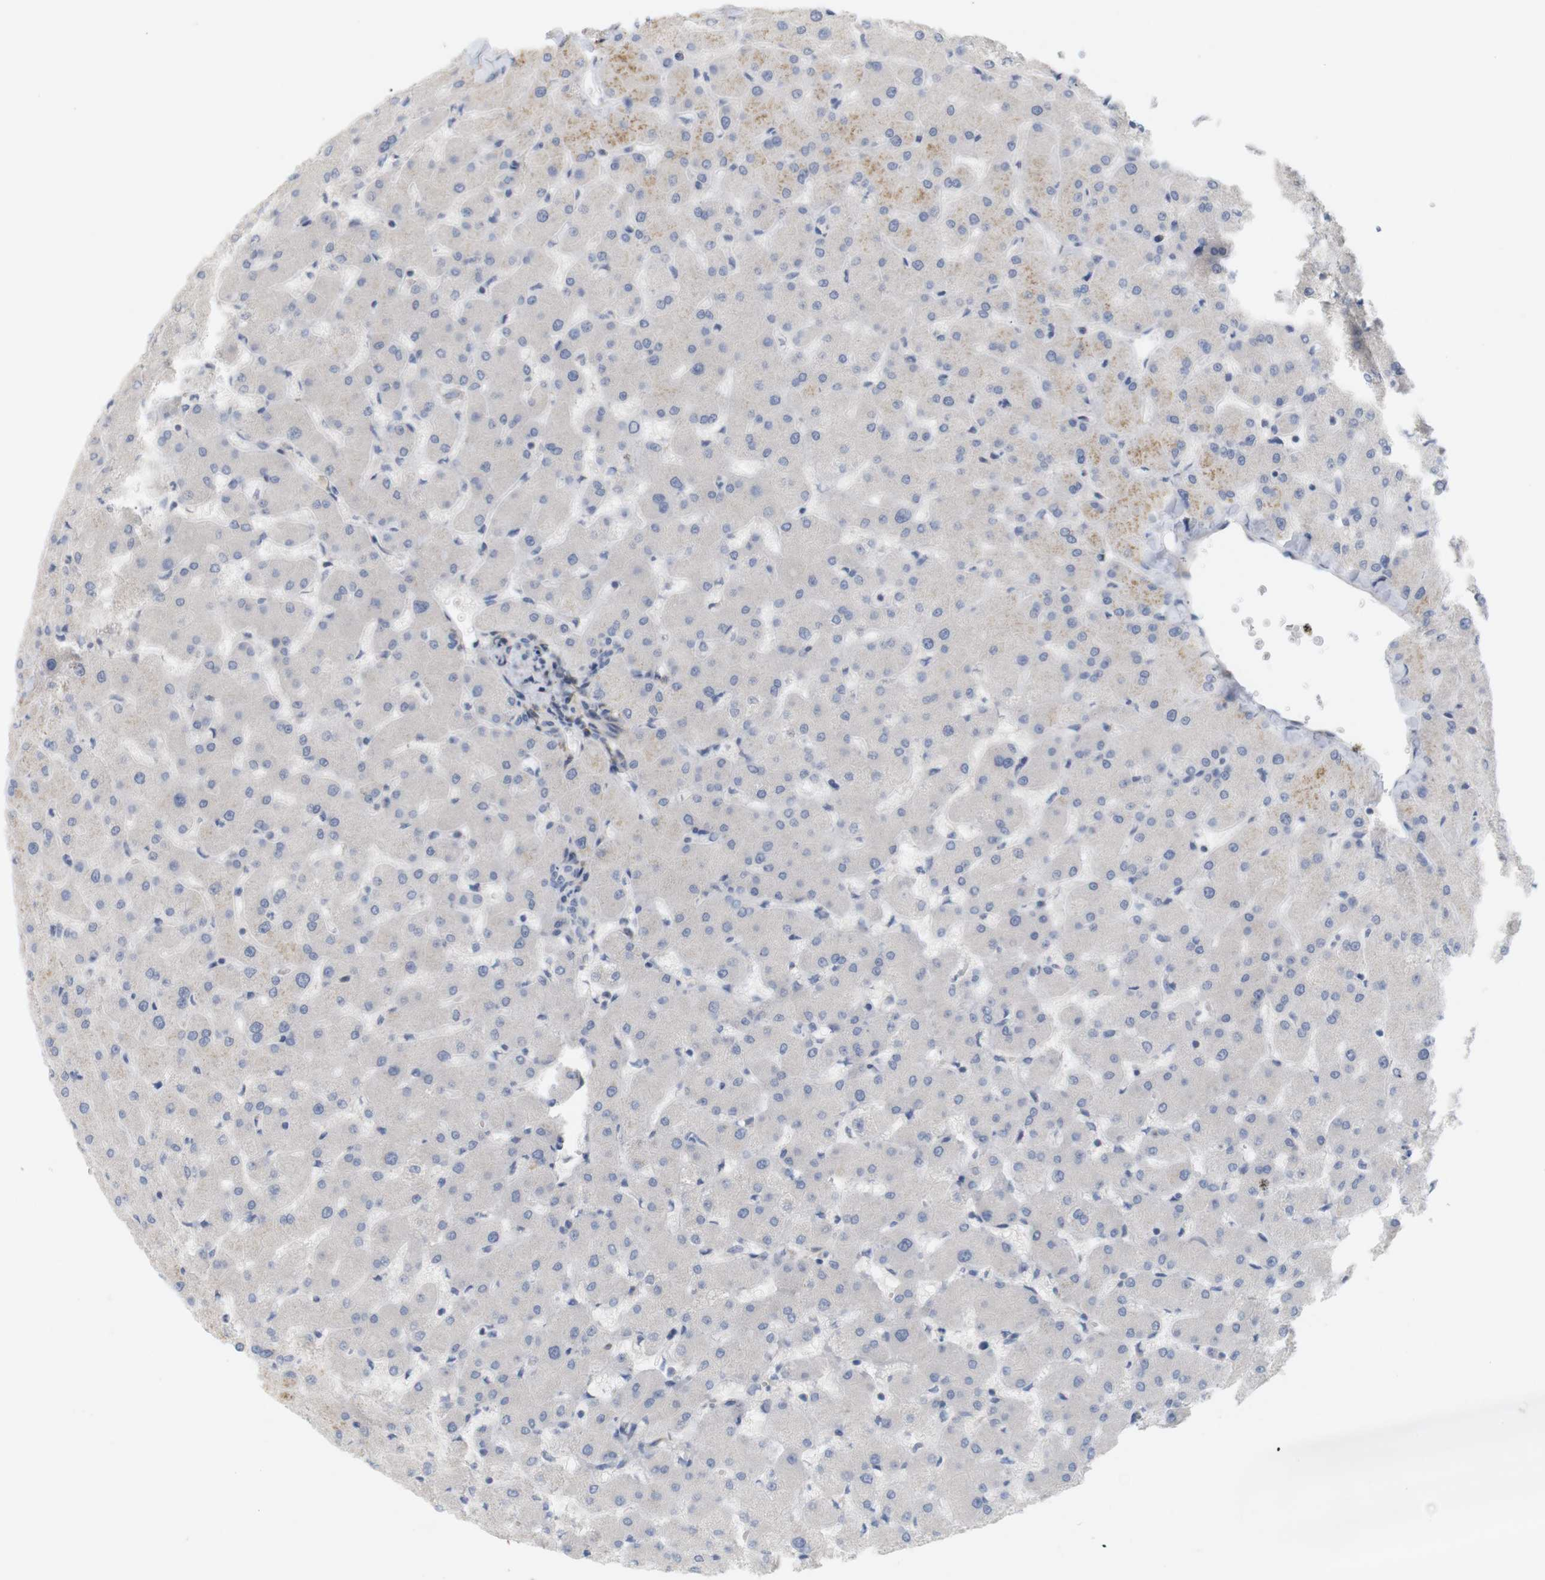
{"staining": {"intensity": "negative", "quantity": "none", "location": "none"}, "tissue": "liver", "cell_type": "Cholangiocytes", "image_type": "normal", "snomed": [{"axis": "morphology", "description": "Normal tissue, NOS"}, {"axis": "topography", "description": "Liver"}], "caption": "The photomicrograph shows no significant expression in cholangiocytes of liver.", "gene": "ITPR1", "patient": {"sex": "female", "age": 63}}